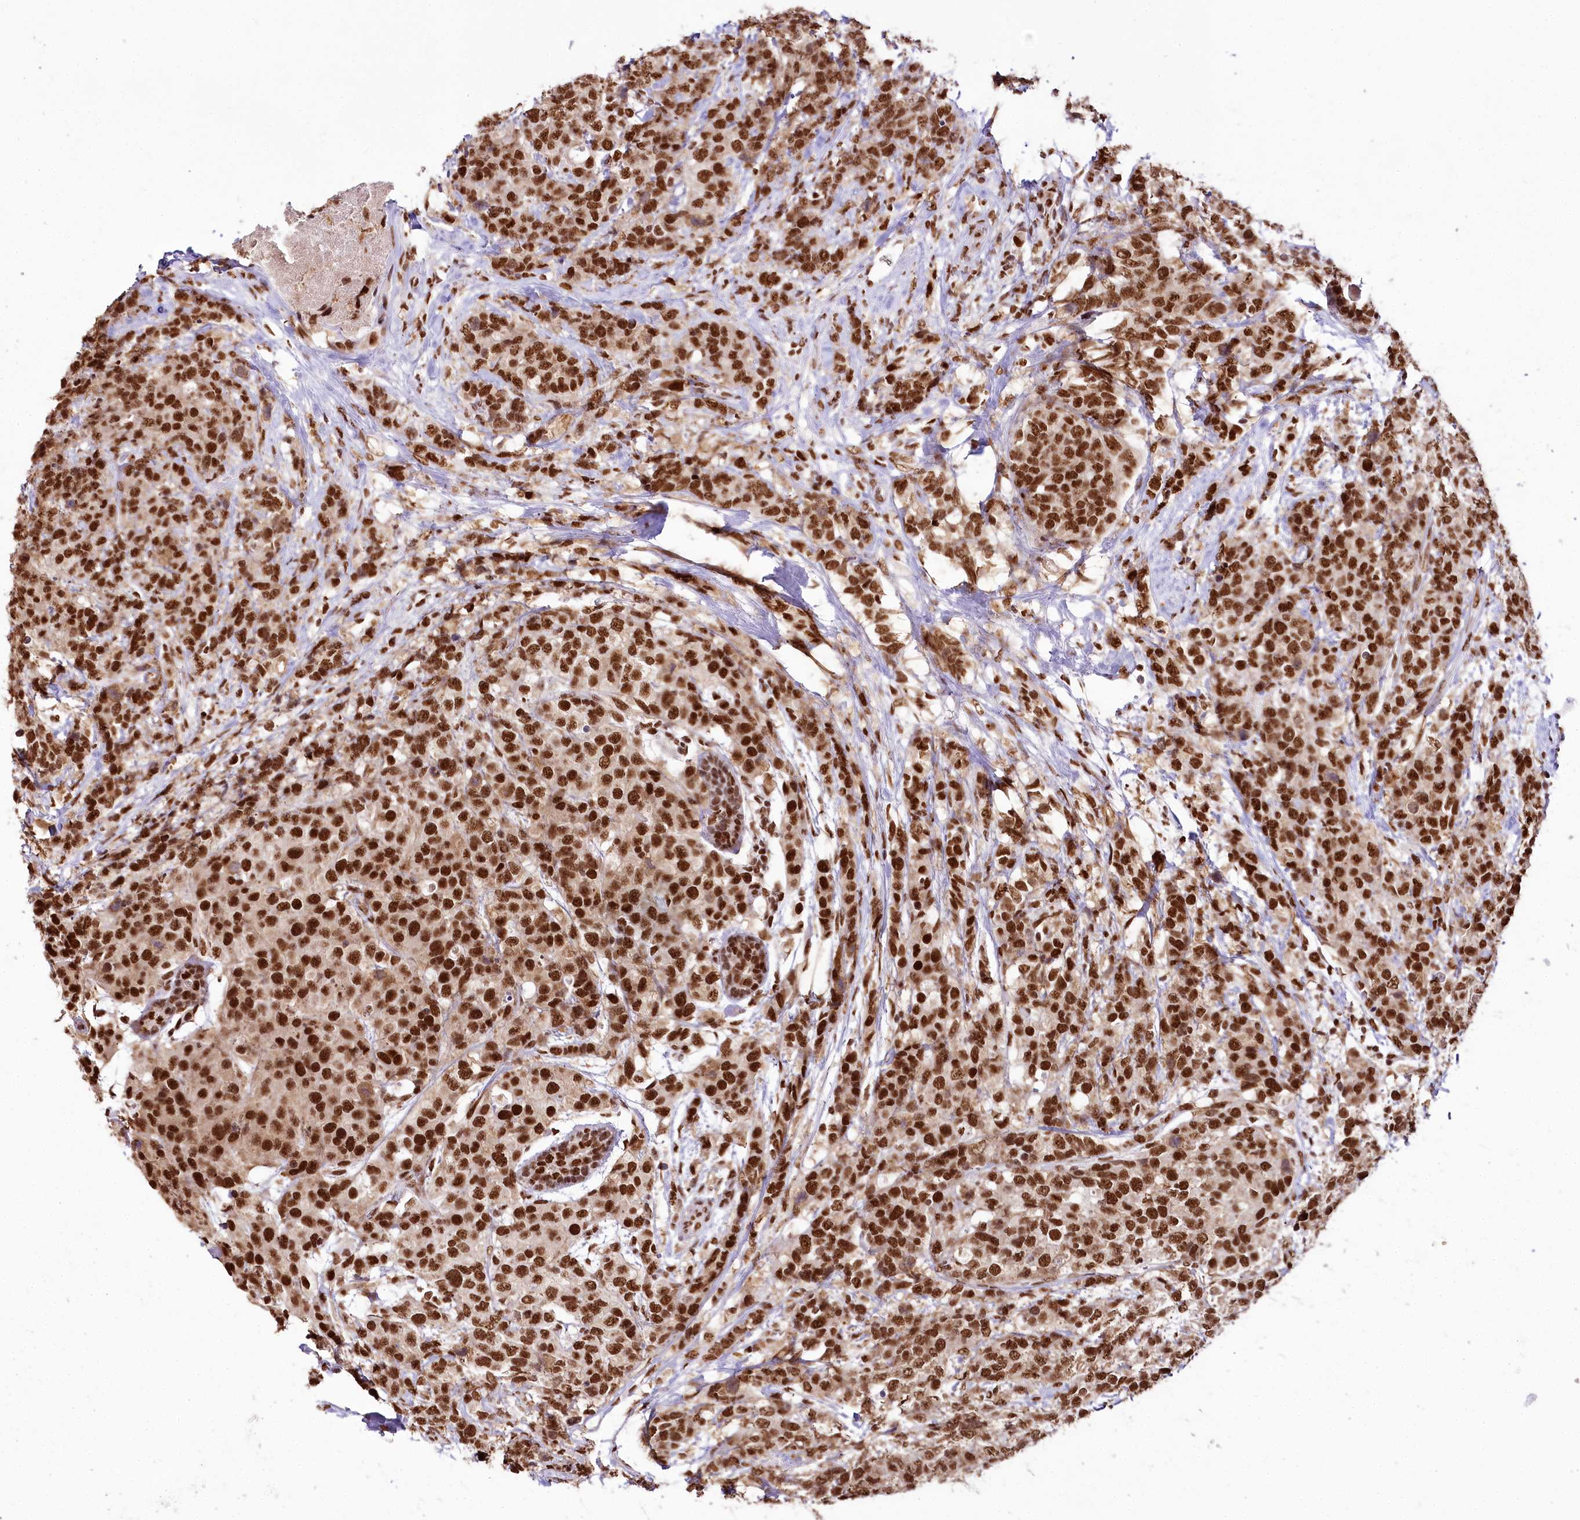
{"staining": {"intensity": "strong", "quantity": ">75%", "location": "nuclear"}, "tissue": "breast cancer", "cell_type": "Tumor cells", "image_type": "cancer", "snomed": [{"axis": "morphology", "description": "Lobular carcinoma"}, {"axis": "topography", "description": "Breast"}], "caption": "This is a micrograph of immunohistochemistry staining of breast cancer (lobular carcinoma), which shows strong expression in the nuclear of tumor cells.", "gene": "SMARCE1", "patient": {"sex": "female", "age": 59}}